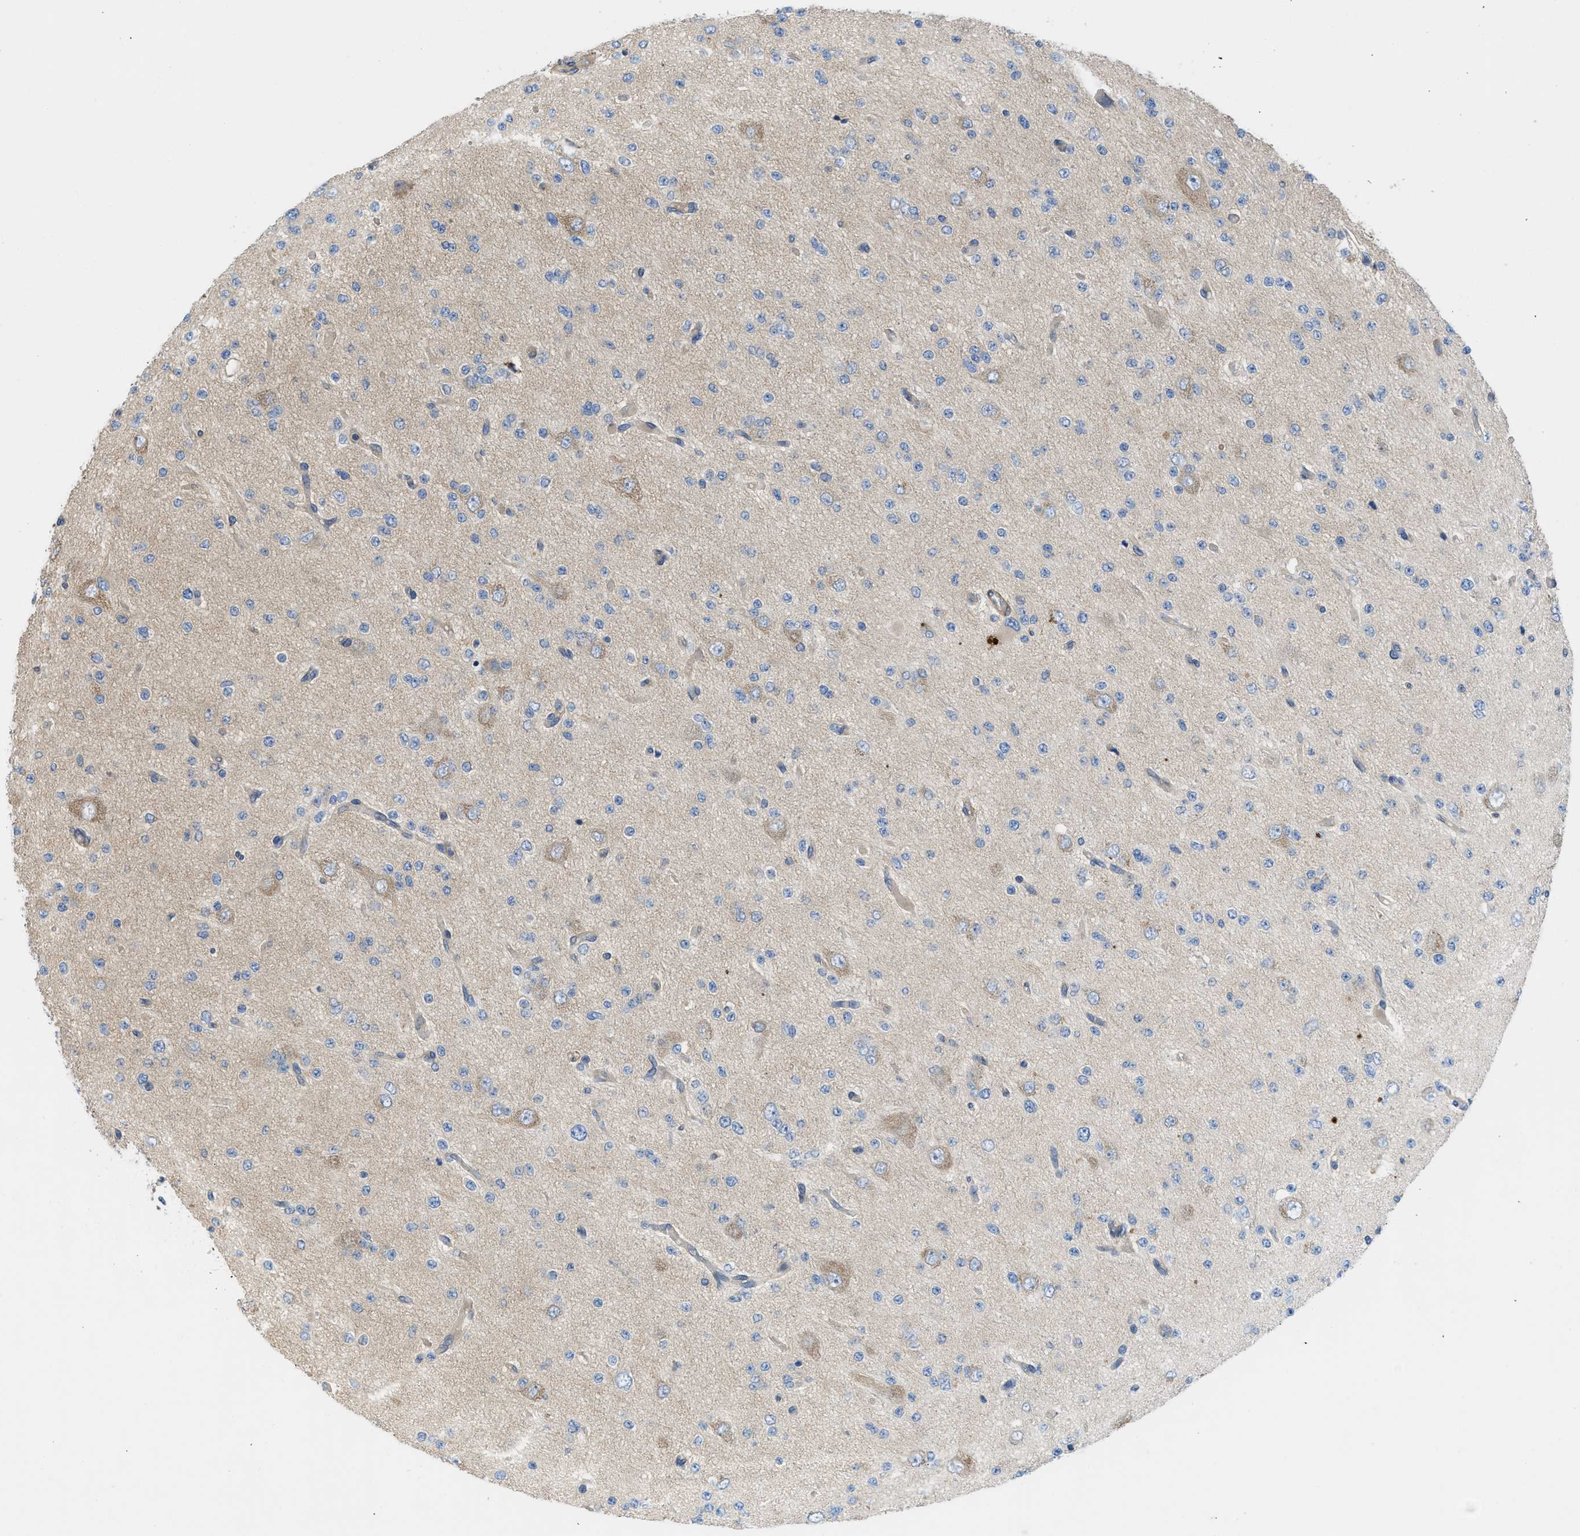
{"staining": {"intensity": "negative", "quantity": "none", "location": "none"}, "tissue": "glioma", "cell_type": "Tumor cells", "image_type": "cancer", "snomed": [{"axis": "morphology", "description": "Glioma, malignant, Low grade"}, {"axis": "topography", "description": "Brain"}], "caption": "Tumor cells show no significant positivity in malignant low-grade glioma. (Stains: DAB immunohistochemistry with hematoxylin counter stain, Microscopy: brightfield microscopy at high magnification).", "gene": "CHKB", "patient": {"sex": "male", "age": 38}}